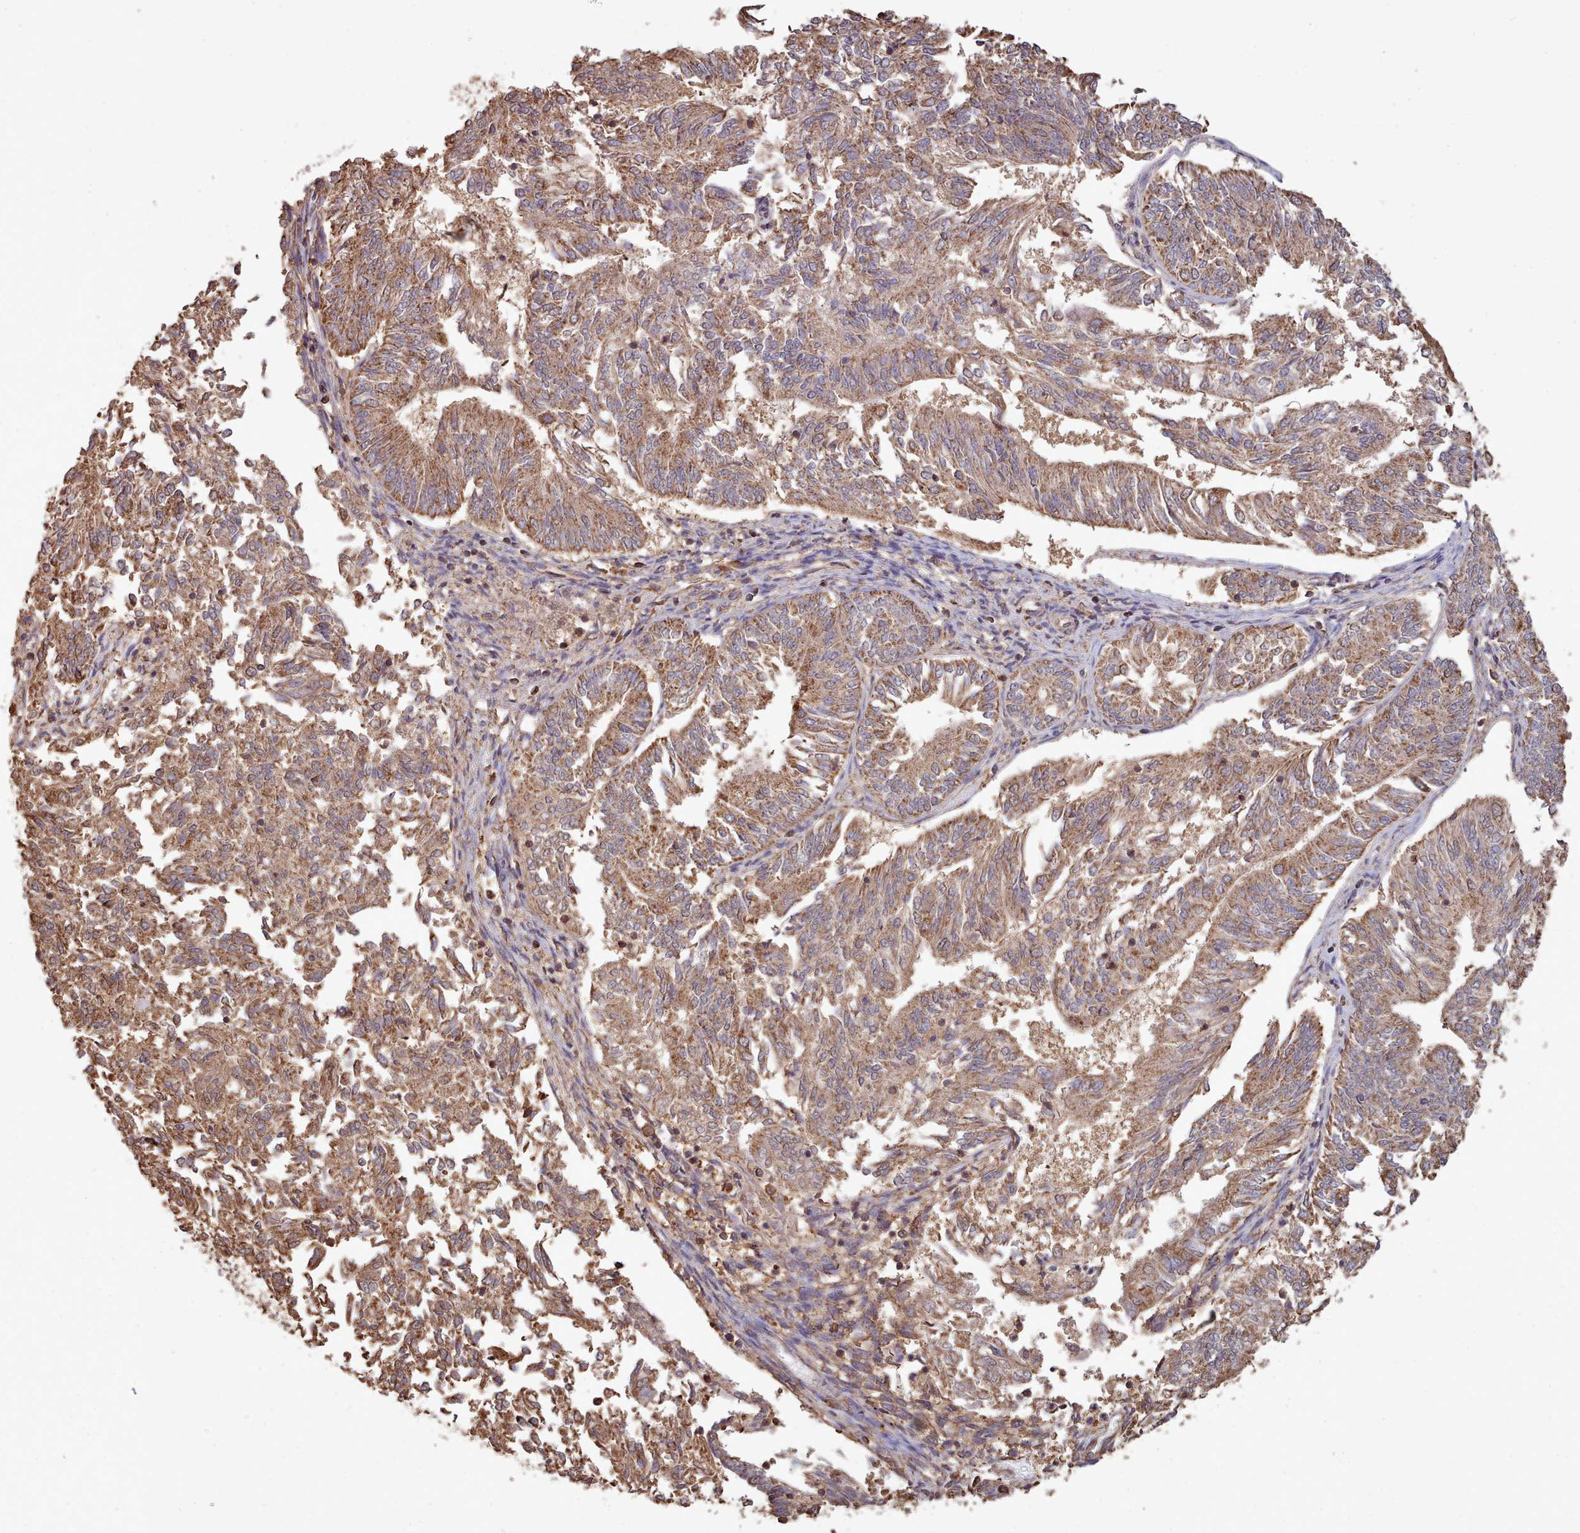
{"staining": {"intensity": "moderate", "quantity": ">75%", "location": "cytoplasmic/membranous"}, "tissue": "endometrial cancer", "cell_type": "Tumor cells", "image_type": "cancer", "snomed": [{"axis": "morphology", "description": "Adenocarcinoma, NOS"}, {"axis": "topography", "description": "Endometrium"}], "caption": "Brown immunohistochemical staining in adenocarcinoma (endometrial) shows moderate cytoplasmic/membranous staining in approximately >75% of tumor cells.", "gene": "METRN", "patient": {"sex": "female", "age": 58}}